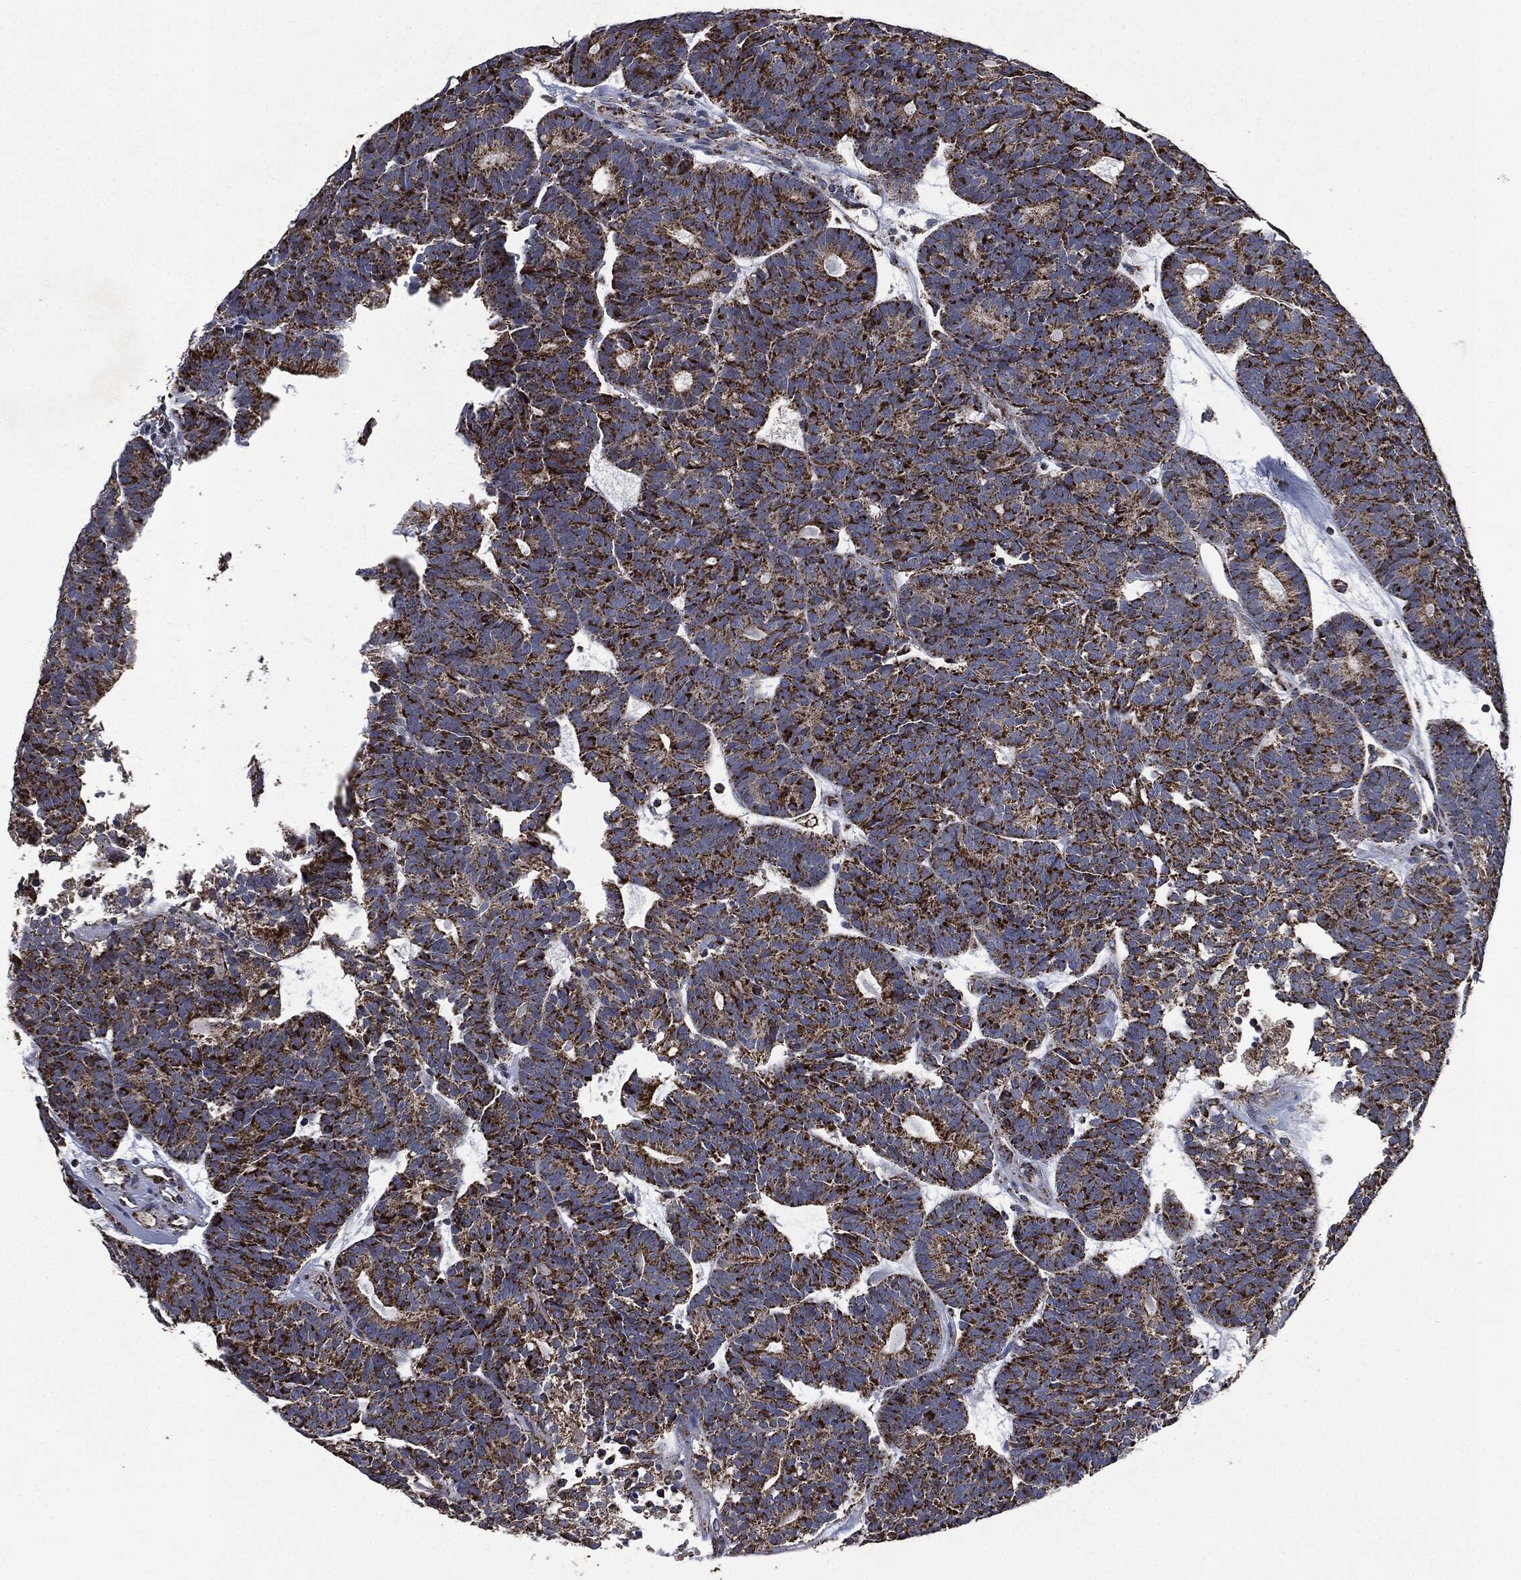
{"staining": {"intensity": "strong", "quantity": ">75%", "location": "cytoplasmic/membranous"}, "tissue": "head and neck cancer", "cell_type": "Tumor cells", "image_type": "cancer", "snomed": [{"axis": "morphology", "description": "Adenocarcinoma, NOS"}, {"axis": "topography", "description": "Head-Neck"}], "caption": "Adenocarcinoma (head and neck) was stained to show a protein in brown. There is high levels of strong cytoplasmic/membranous staining in about >75% of tumor cells.", "gene": "RYK", "patient": {"sex": "female", "age": 81}}